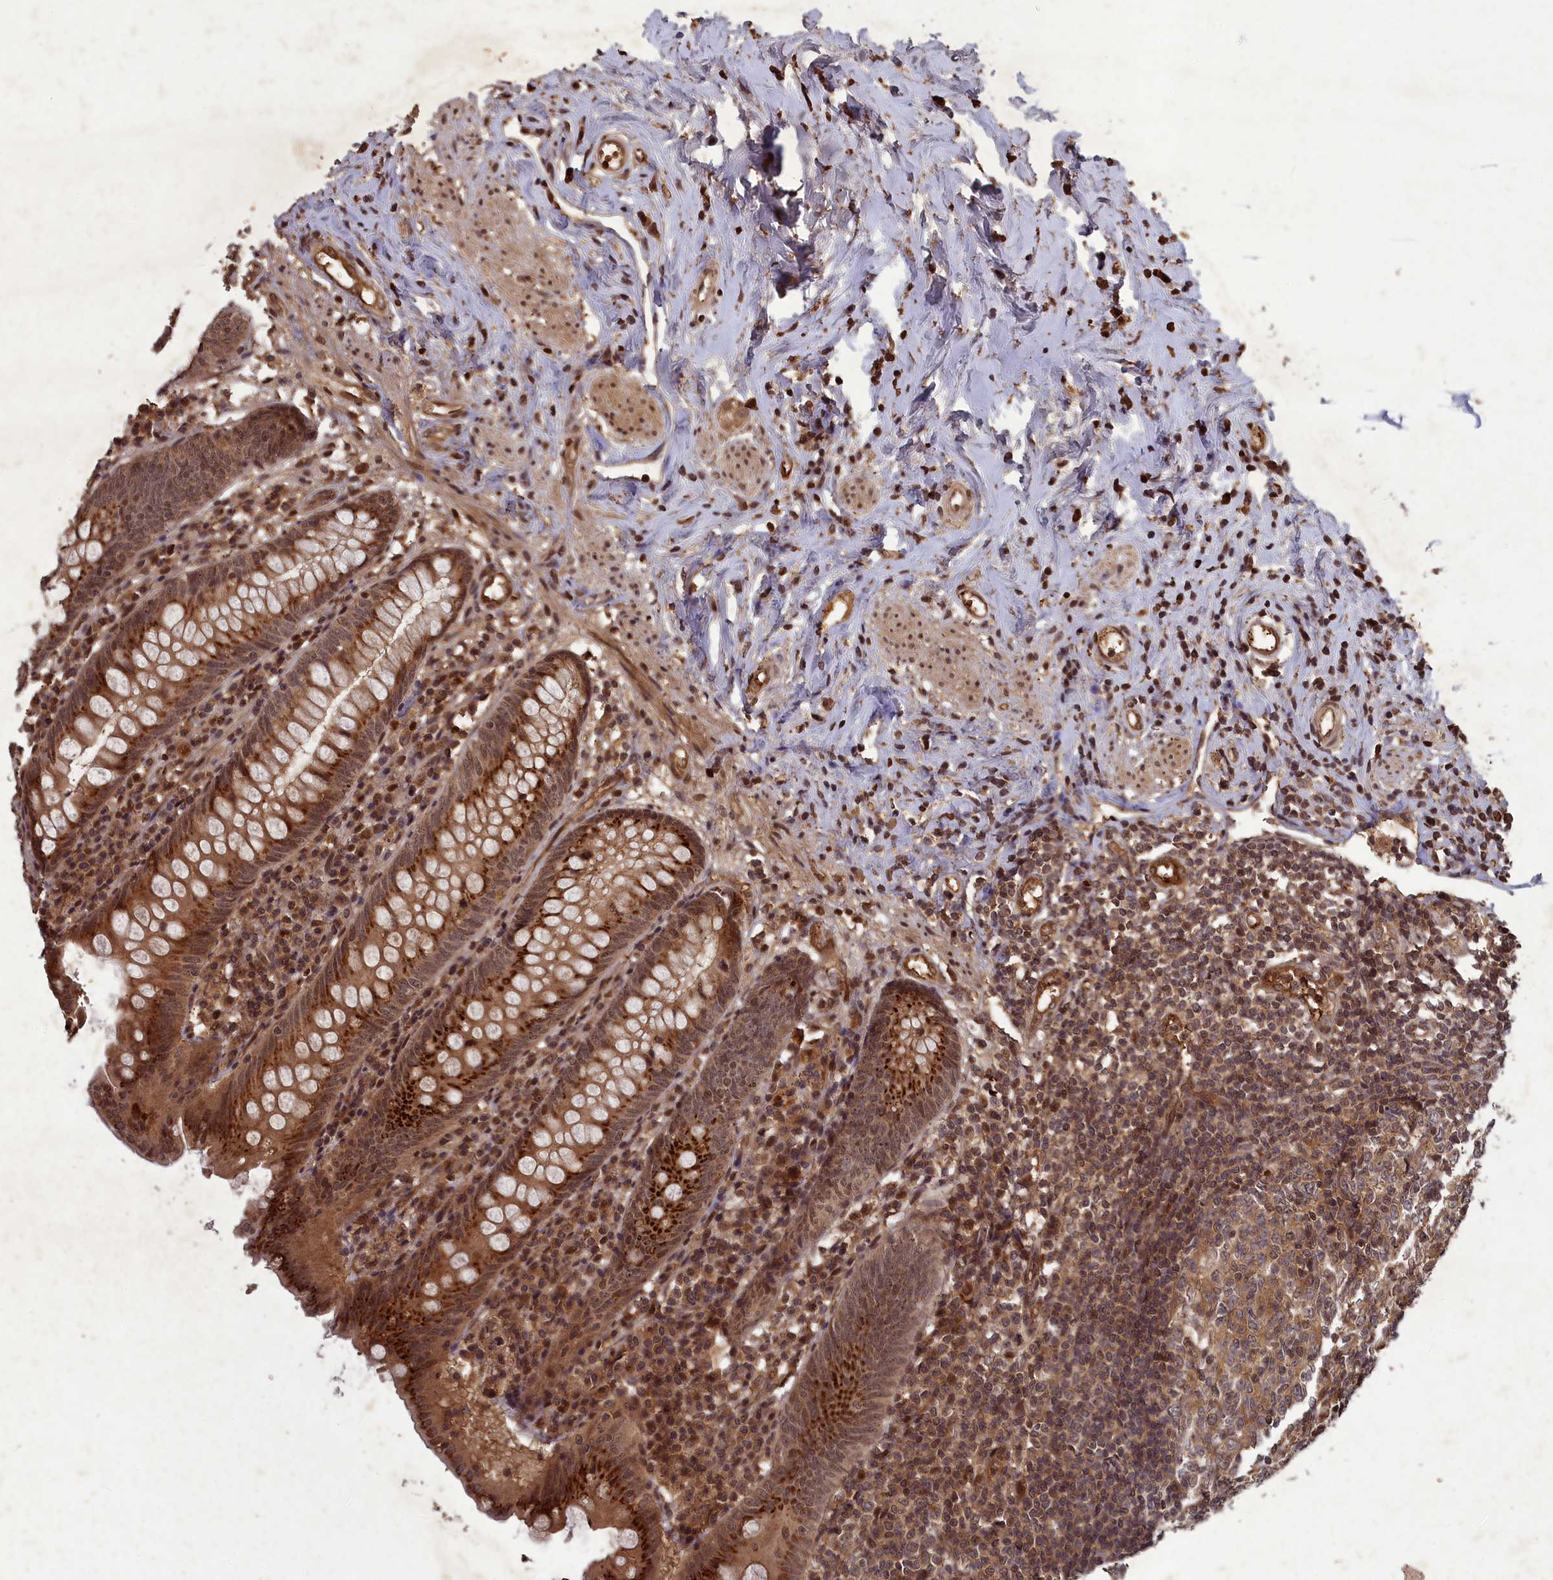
{"staining": {"intensity": "strong", "quantity": ">75%", "location": "cytoplasmic/membranous,nuclear"}, "tissue": "appendix", "cell_type": "Glandular cells", "image_type": "normal", "snomed": [{"axis": "morphology", "description": "Normal tissue, NOS"}, {"axis": "topography", "description": "Appendix"}], "caption": "IHC staining of normal appendix, which exhibits high levels of strong cytoplasmic/membranous,nuclear positivity in about >75% of glandular cells indicating strong cytoplasmic/membranous,nuclear protein expression. The staining was performed using DAB (3,3'-diaminobenzidine) (brown) for protein detection and nuclei were counterstained in hematoxylin (blue).", "gene": "SRMS", "patient": {"sex": "female", "age": 54}}